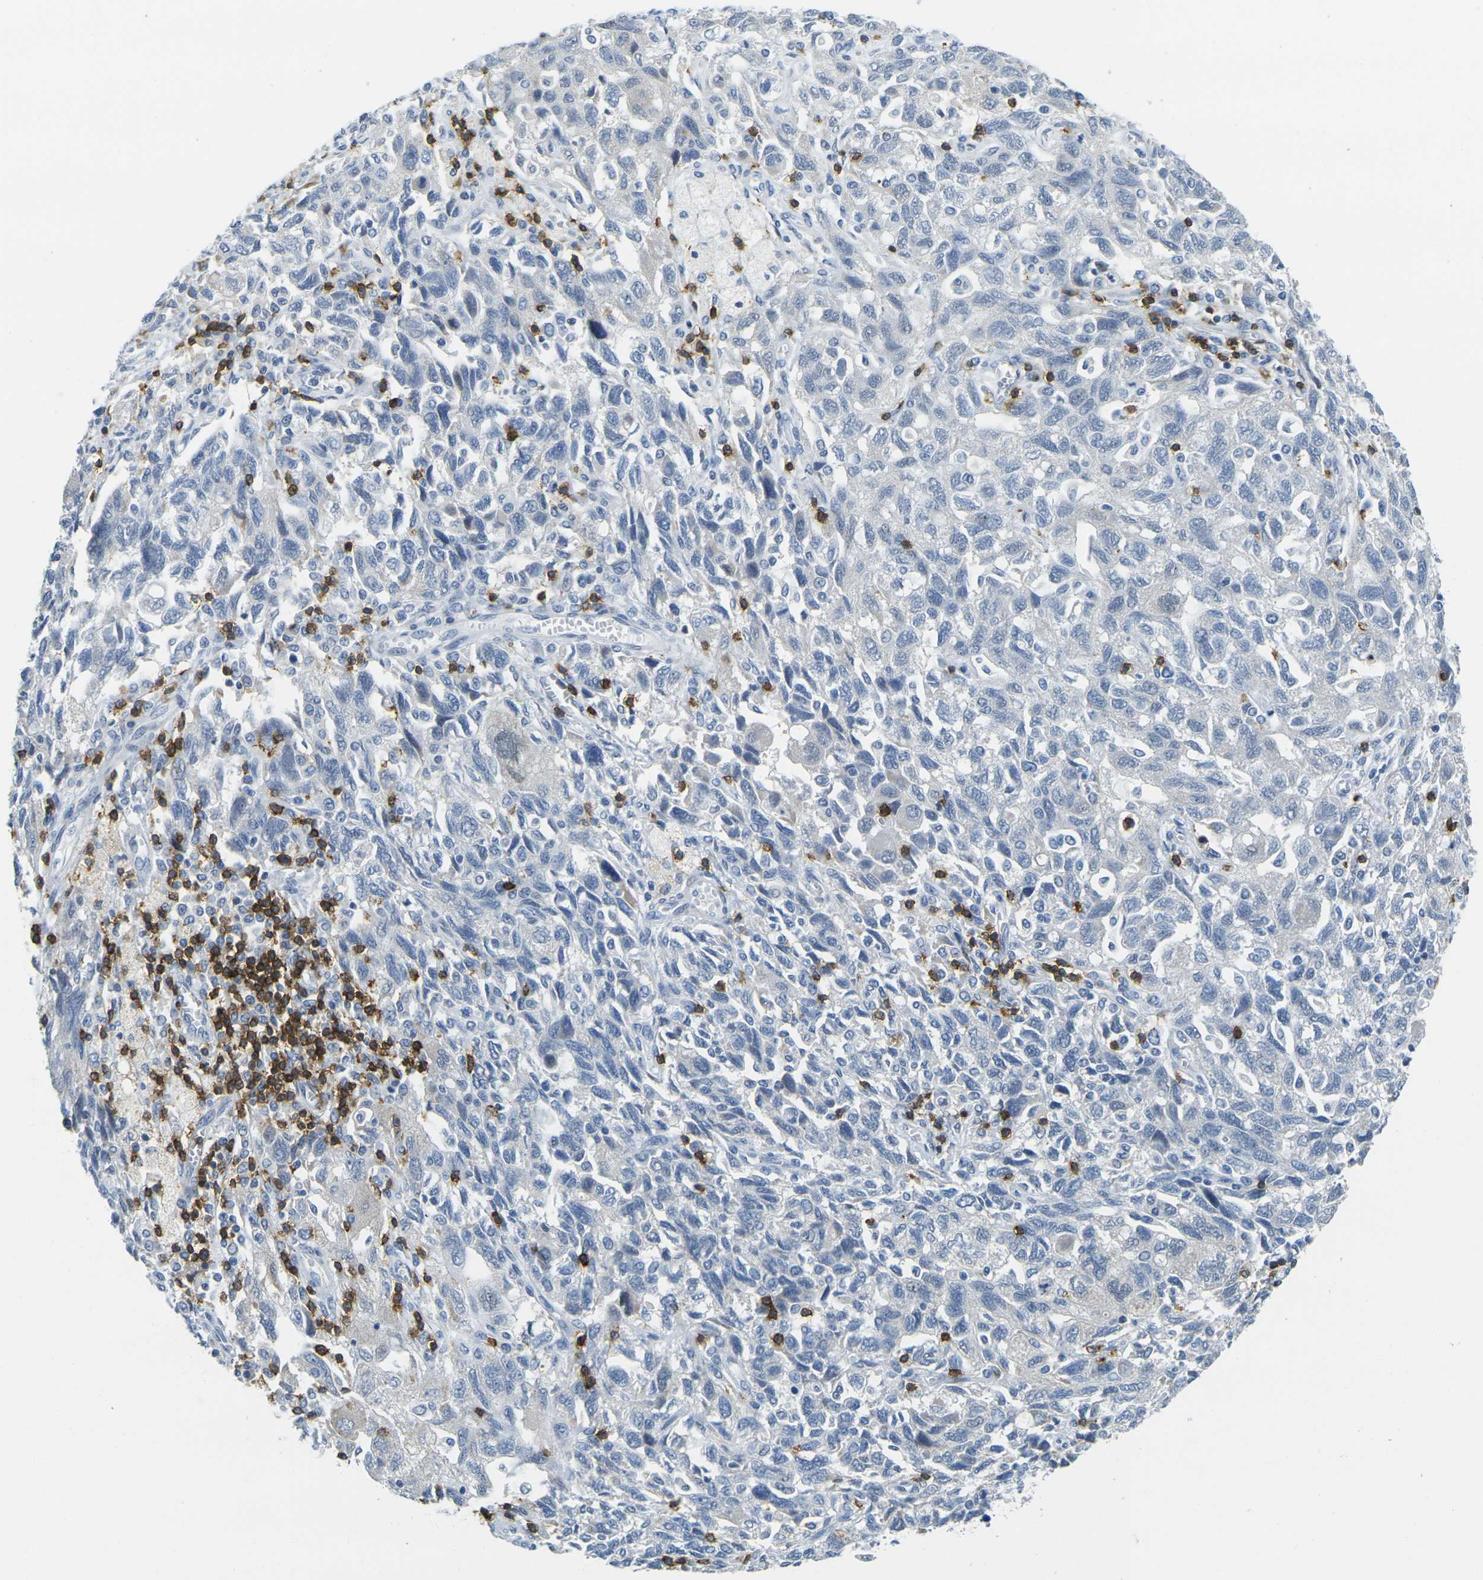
{"staining": {"intensity": "negative", "quantity": "none", "location": "none"}, "tissue": "ovarian cancer", "cell_type": "Tumor cells", "image_type": "cancer", "snomed": [{"axis": "morphology", "description": "Carcinoma, NOS"}, {"axis": "morphology", "description": "Cystadenocarcinoma, serous, NOS"}, {"axis": "topography", "description": "Ovary"}], "caption": "Protein analysis of carcinoma (ovarian) demonstrates no significant staining in tumor cells.", "gene": "CD3D", "patient": {"sex": "female", "age": 69}}